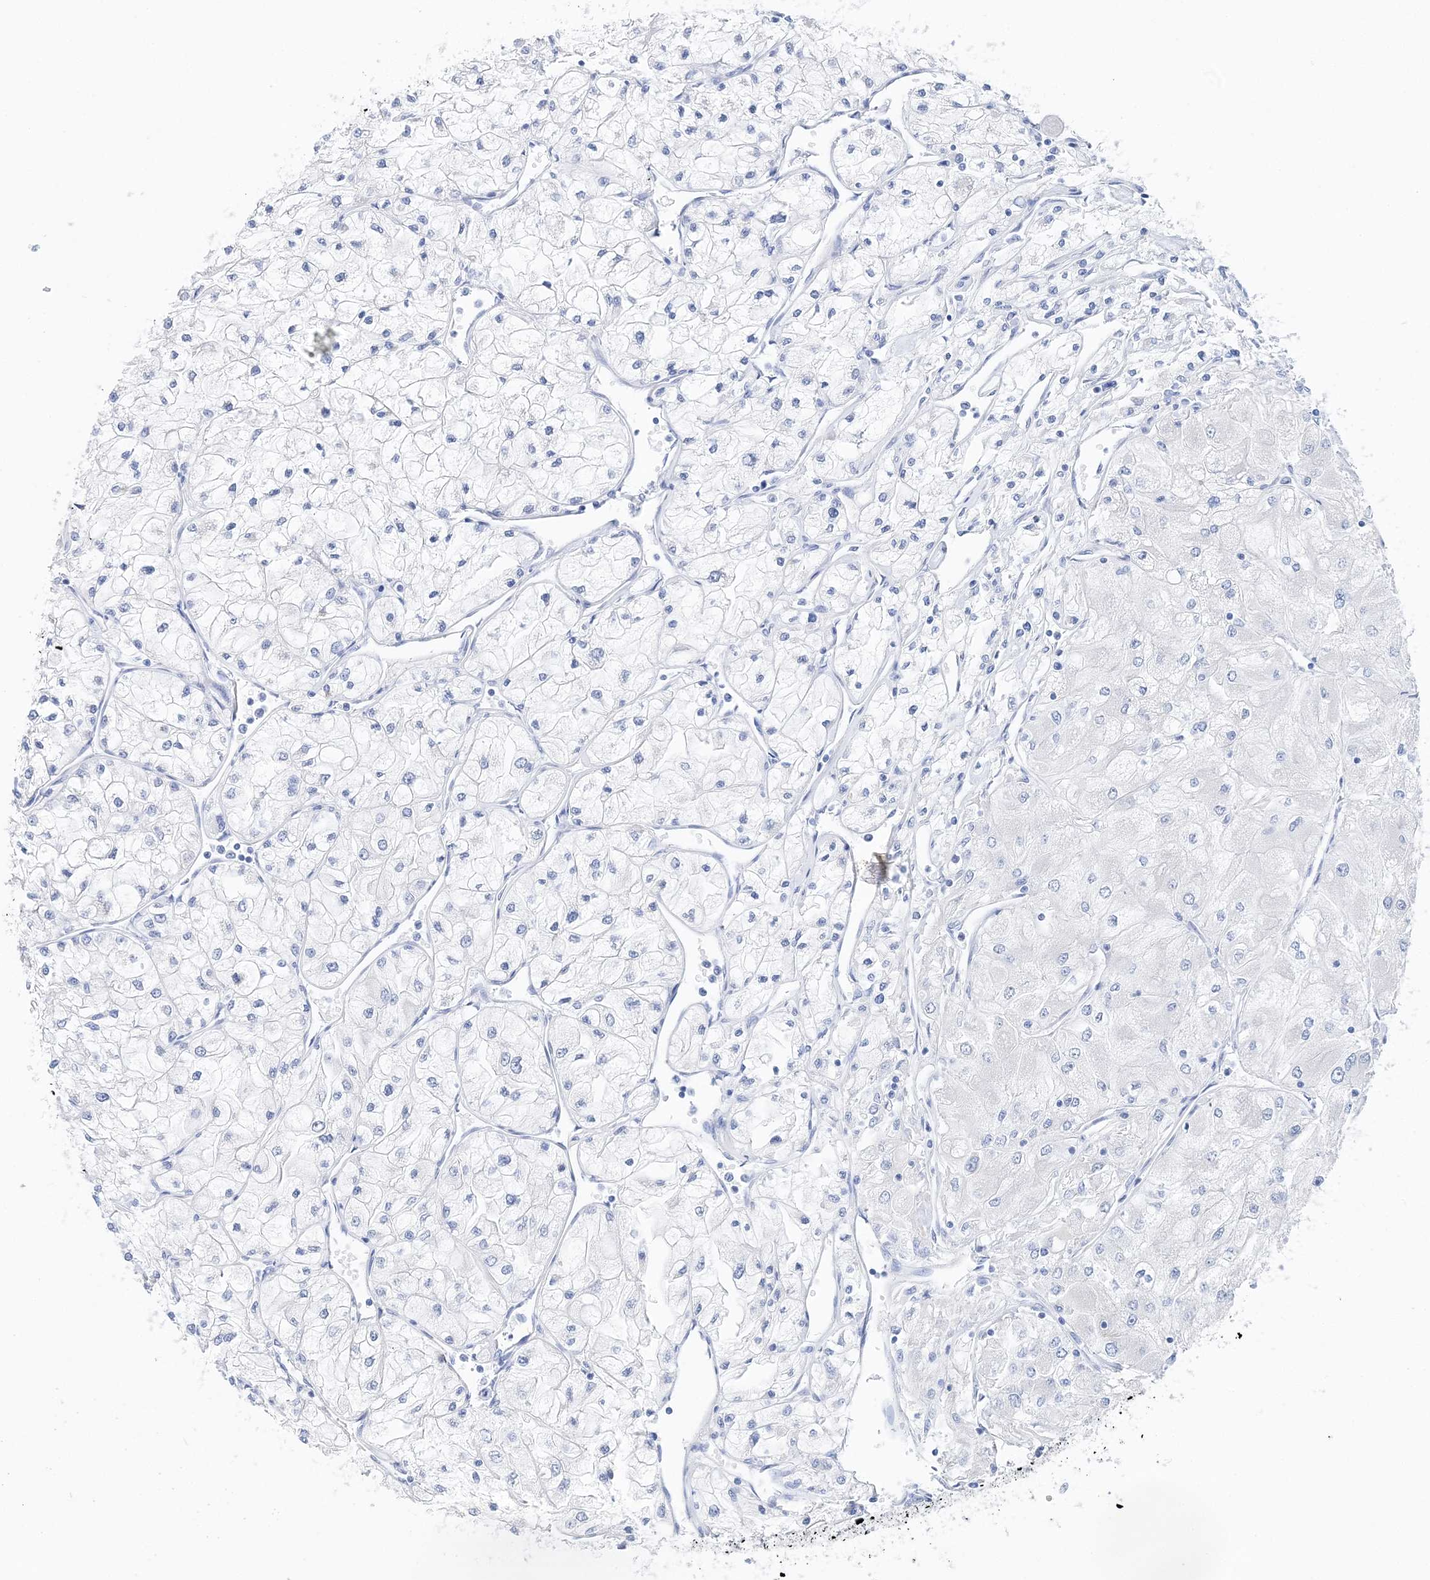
{"staining": {"intensity": "negative", "quantity": "none", "location": "none"}, "tissue": "renal cancer", "cell_type": "Tumor cells", "image_type": "cancer", "snomed": [{"axis": "morphology", "description": "Adenocarcinoma, NOS"}, {"axis": "topography", "description": "Kidney"}], "caption": "Tumor cells show no significant protein staining in renal cancer. The staining is performed using DAB (3,3'-diaminobenzidine) brown chromogen with nuclei counter-stained in using hematoxylin.", "gene": "TSPYL6", "patient": {"sex": "male", "age": 80}}